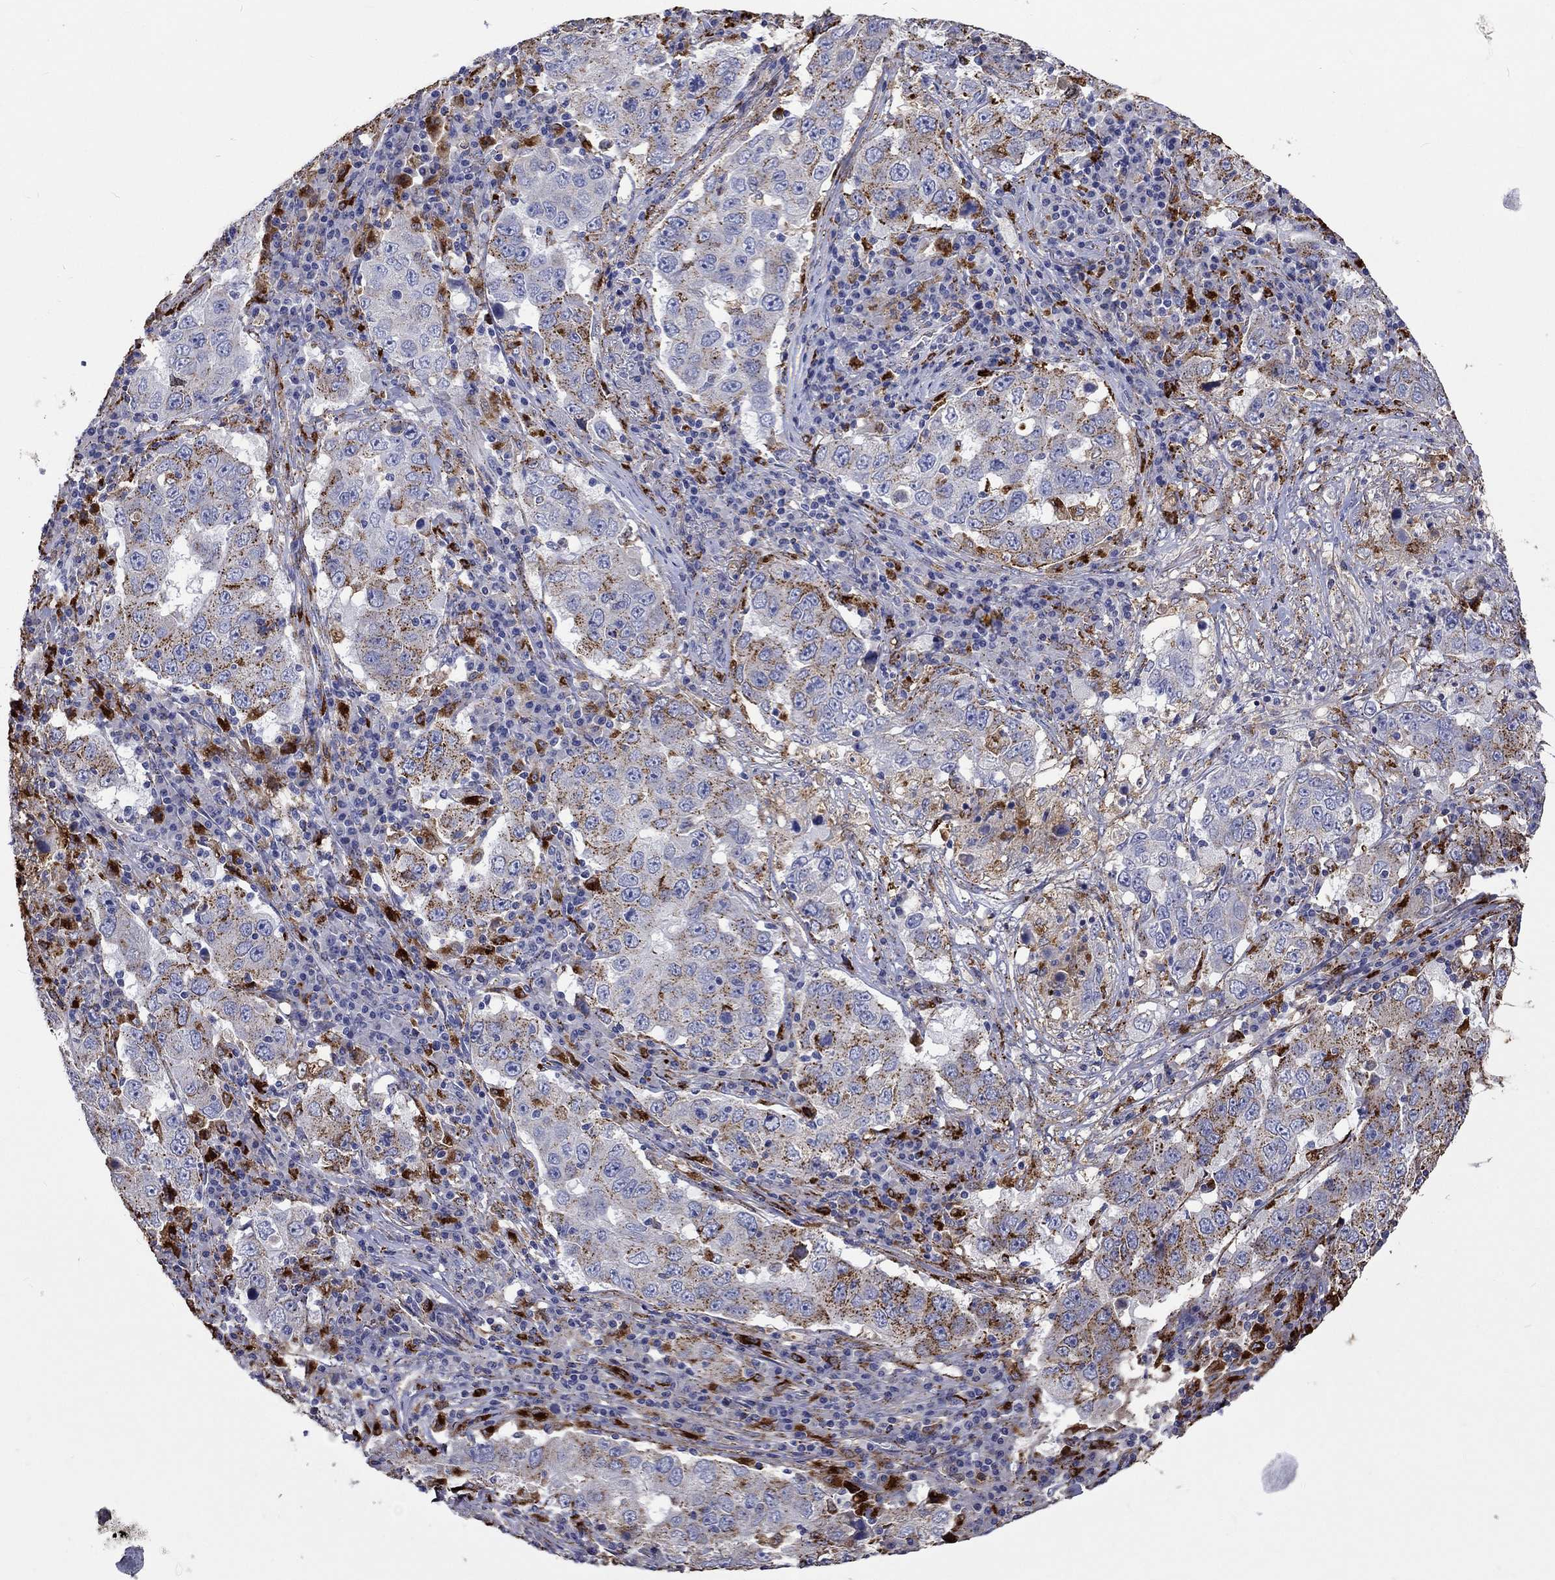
{"staining": {"intensity": "strong", "quantity": "25%-75%", "location": "cytoplasmic/membranous"}, "tissue": "lung cancer", "cell_type": "Tumor cells", "image_type": "cancer", "snomed": [{"axis": "morphology", "description": "Adenocarcinoma, NOS"}, {"axis": "topography", "description": "Lung"}], "caption": "A high amount of strong cytoplasmic/membranous expression is appreciated in approximately 25%-75% of tumor cells in lung cancer (adenocarcinoma) tissue. (Stains: DAB (3,3'-diaminobenzidine) in brown, nuclei in blue, Microscopy: brightfield microscopy at high magnification).", "gene": "CTSB", "patient": {"sex": "male", "age": 73}}